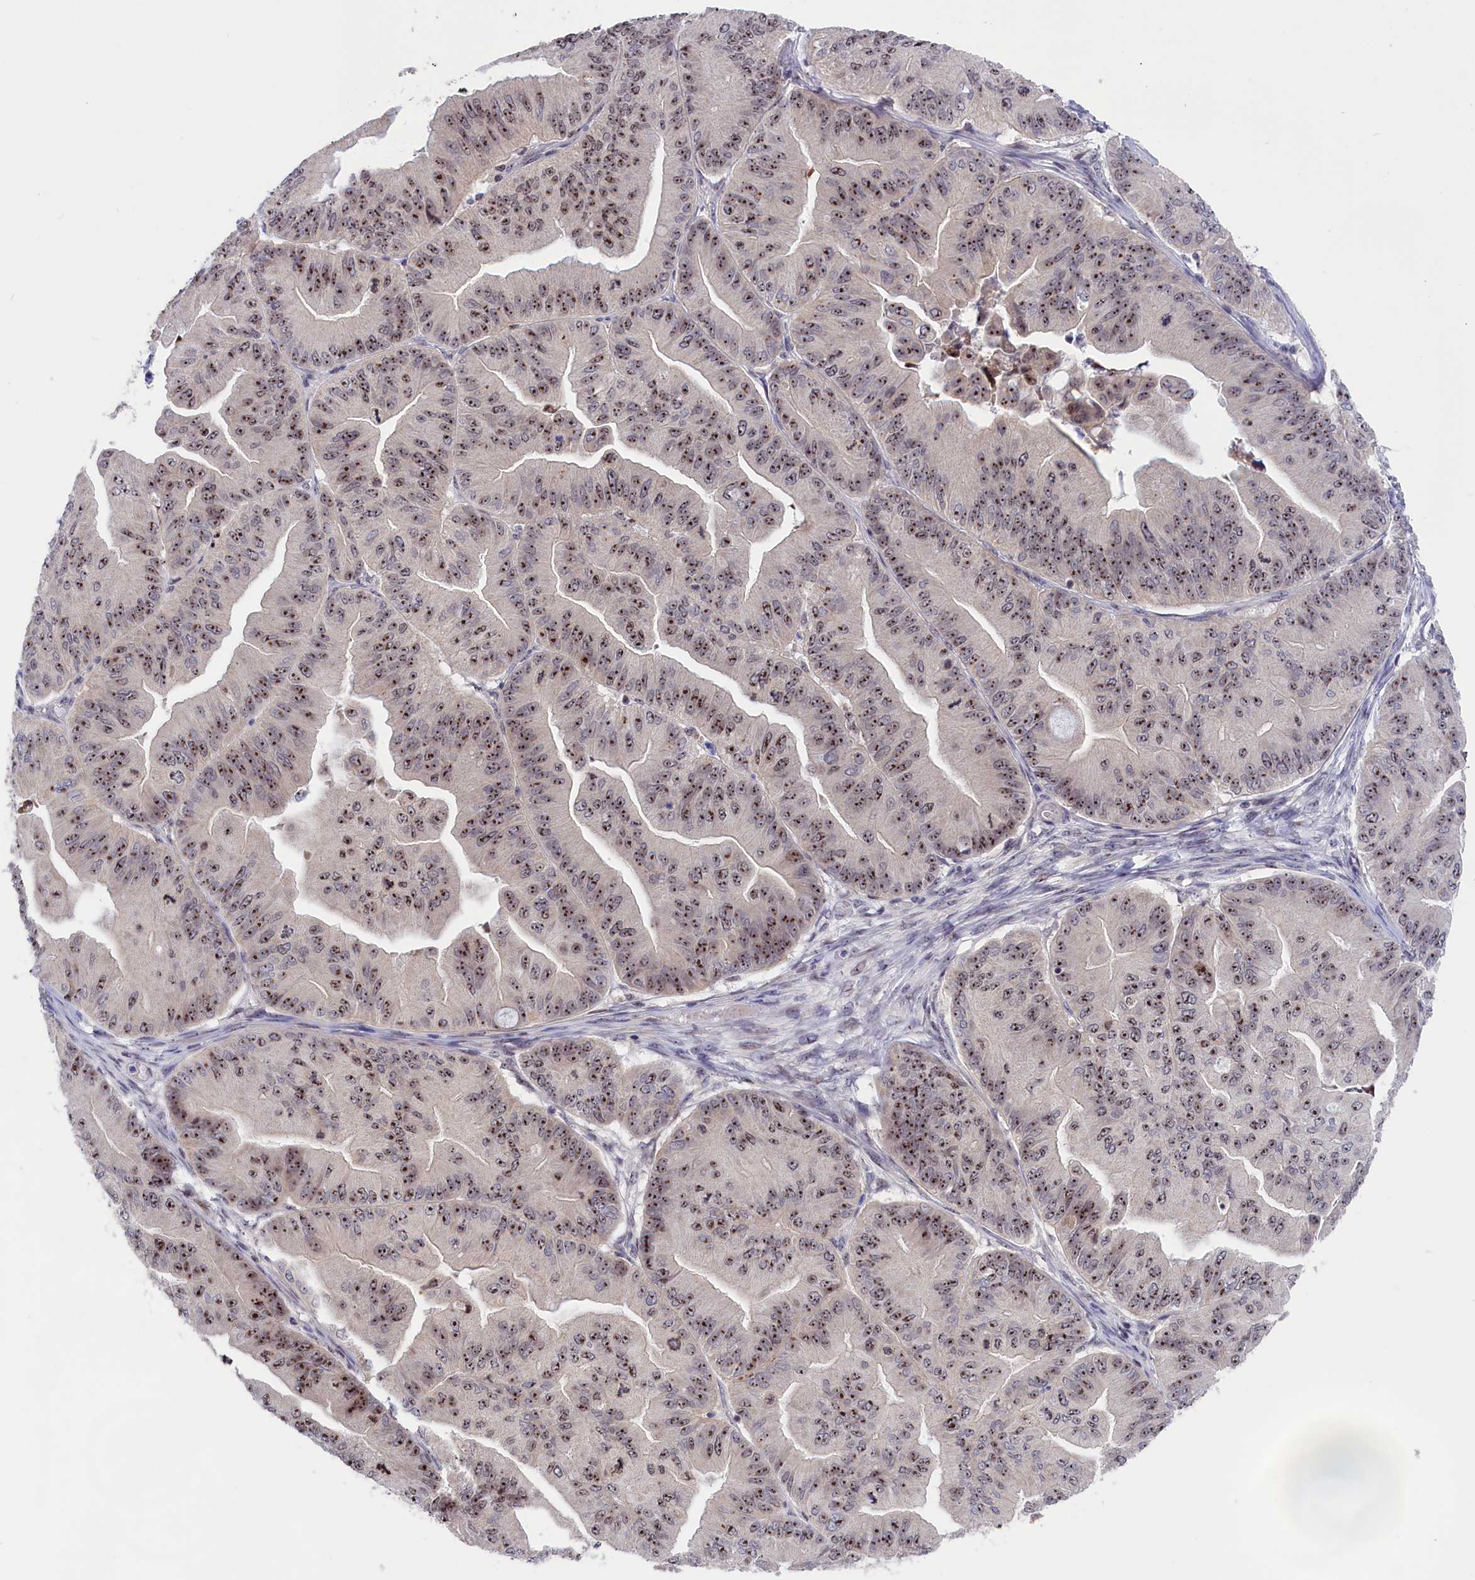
{"staining": {"intensity": "strong", "quantity": ">75%", "location": "nuclear"}, "tissue": "ovarian cancer", "cell_type": "Tumor cells", "image_type": "cancer", "snomed": [{"axis": "morphology", "description": "Cystadenocarcinoma, mucinous, NOS"}, {"axis": "topography", "description": "Ovary"}], "caption": "High-magnification brightfield microscopy of mucinous cystadenocarcinoma (ovarian) stained with DAB (3,3'-diaminobenzidine) (brown) and counterstained with hematoxylin (blue). tumor cells exhibit strong nuclear staining is identified in approximately>75% of cells.", "gene": "PPAN", "patient": {"sex": "female", "age": 61}}